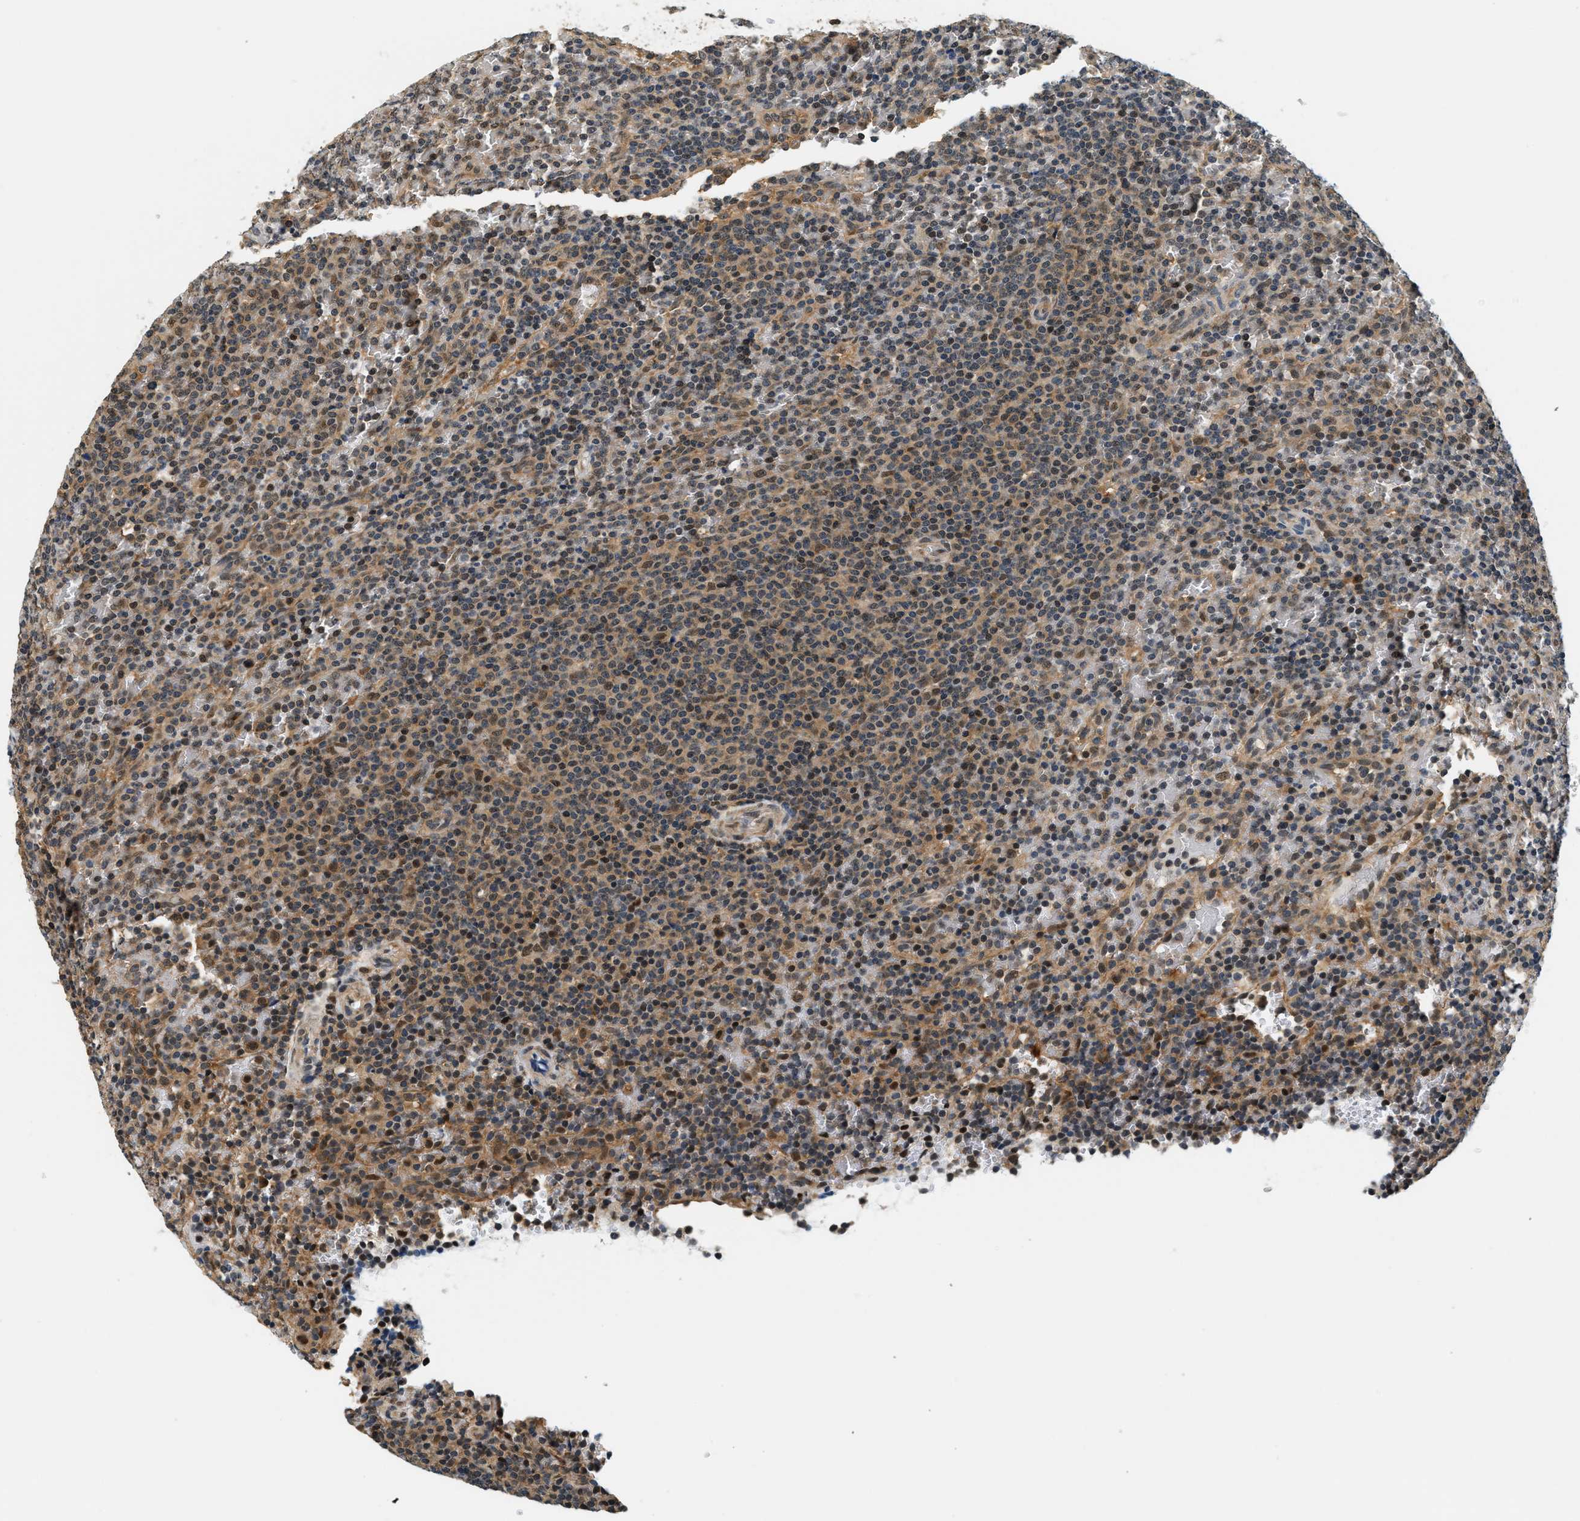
{"staining": {"intensity": "moderate", "quantity": "25%-75%", "location": "cytoplasmic/membranous,nuclear"}, "tissue": "lymphoma", "cell_type": "Tumor cells", "image_type": "cancer", "snomed": [{"axis": "morphology", "description": "Malignant lymphoma, non-Hodgkin's type, Low grade"}, {"axis": "topography", "description": "Spleen"}], "caption": "Immunohistochemical staining of human malignant lymphoma, non-Hodgkin's type (low-grade) reveals medium levels of moderate cytoplasmic/membranous and nuclear protein positivity in approximately 25%-75% of tumor cells.", "gene": "PSMD3", "patient": {"sex": "female", "age": 77}}